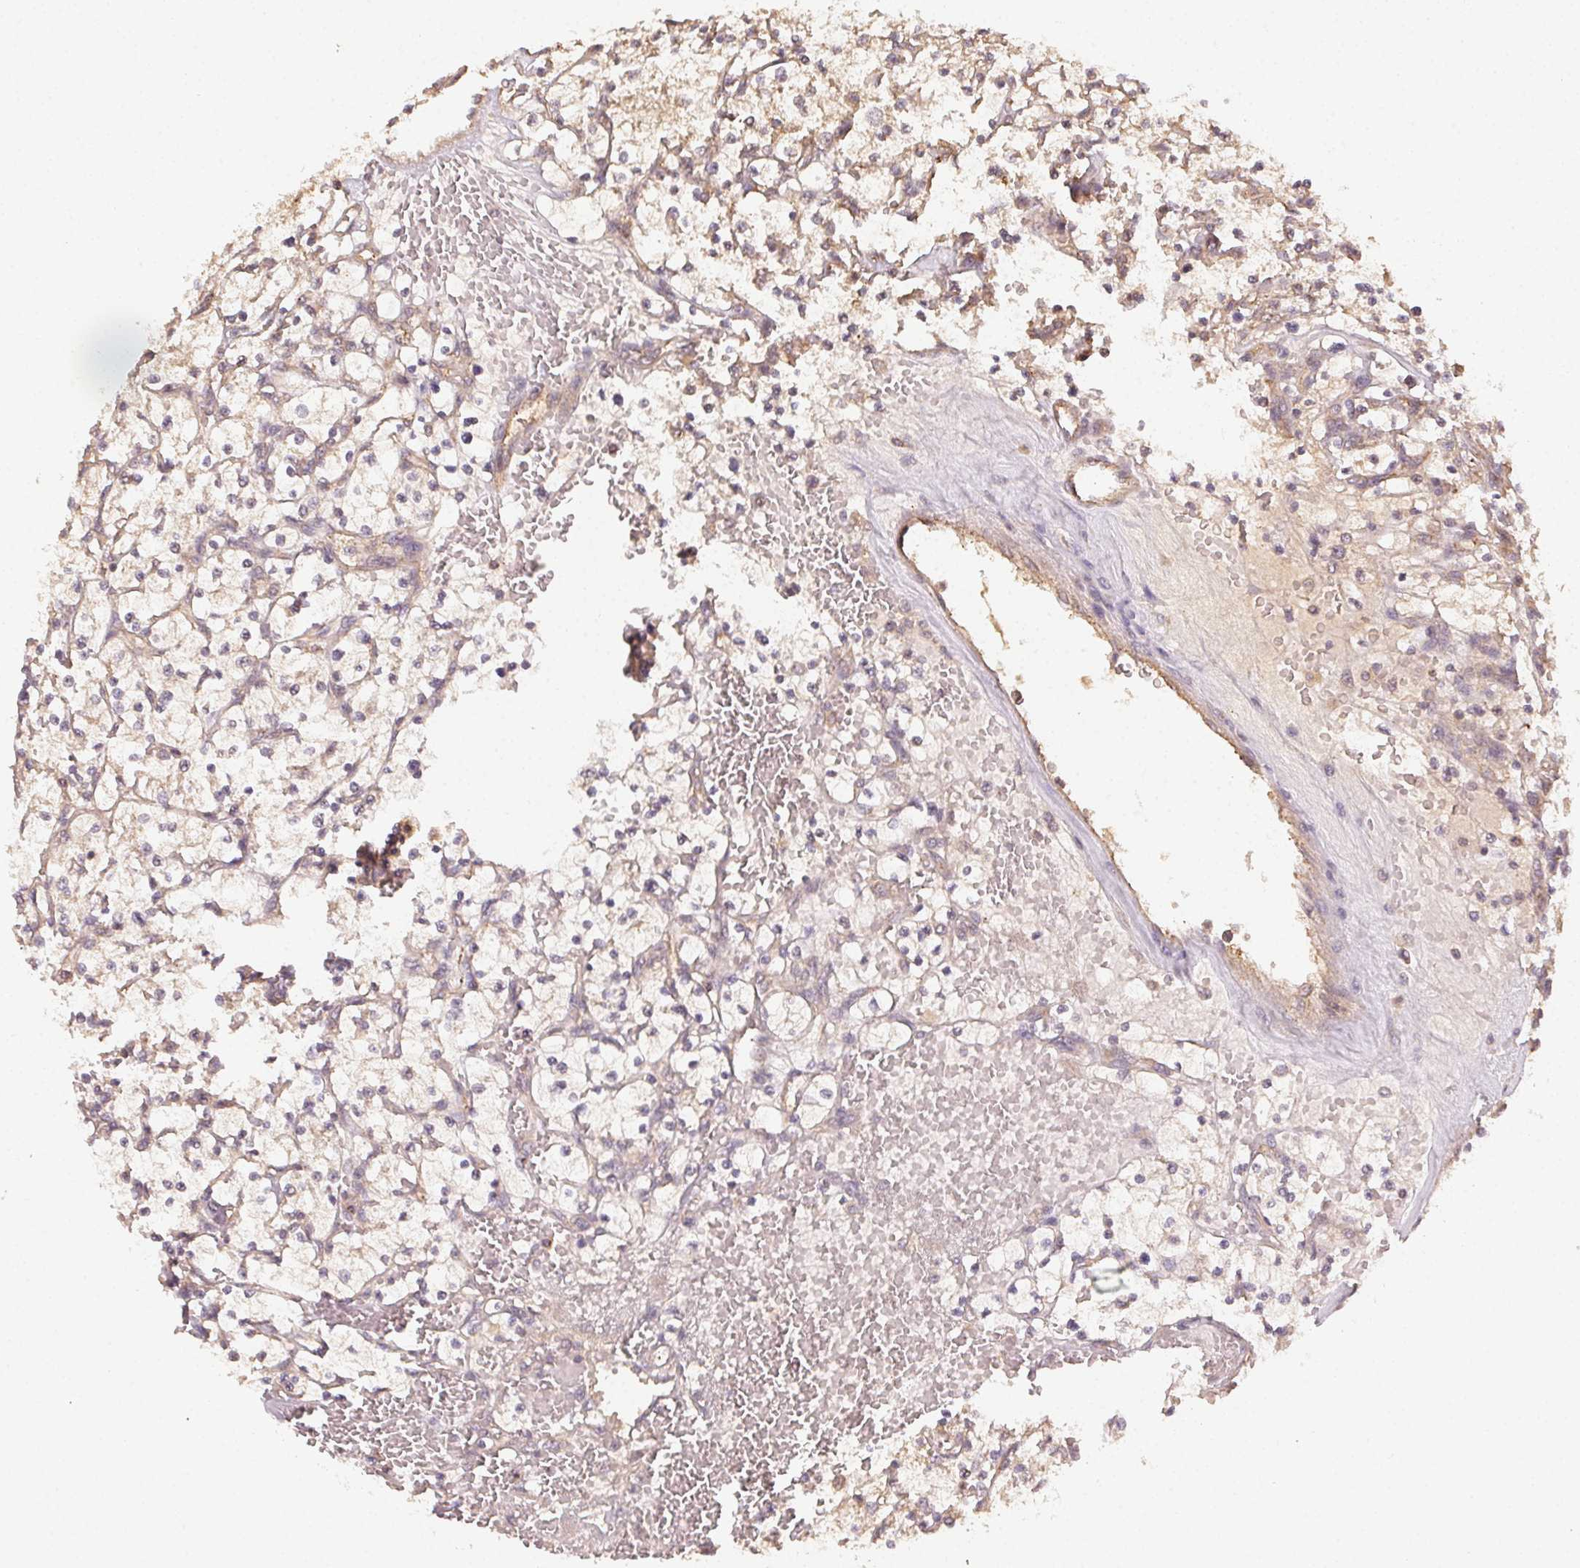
{"staining": {"intensity": "weak", "quantity": "25%-75%", "location": "cytoplasmic/membranous"}, "tissue": "renal cancer", "cell_type": "Tumor cells", "image_type": "cancer", "snomed": [{"axis": "morphology", "description": "Adenocarcinoma, NOS"}, {"axis": "topography", "description": "Kidney"}], "caption": "This histopathology image displays IHC staining of renal cancer (adenocarcinoma), with low weak cytoplasmic/membranous staining in approximately 25%-75% of tumor cells.", "gene": "RALA", "patient": {"sex": "female", "age": 64}}